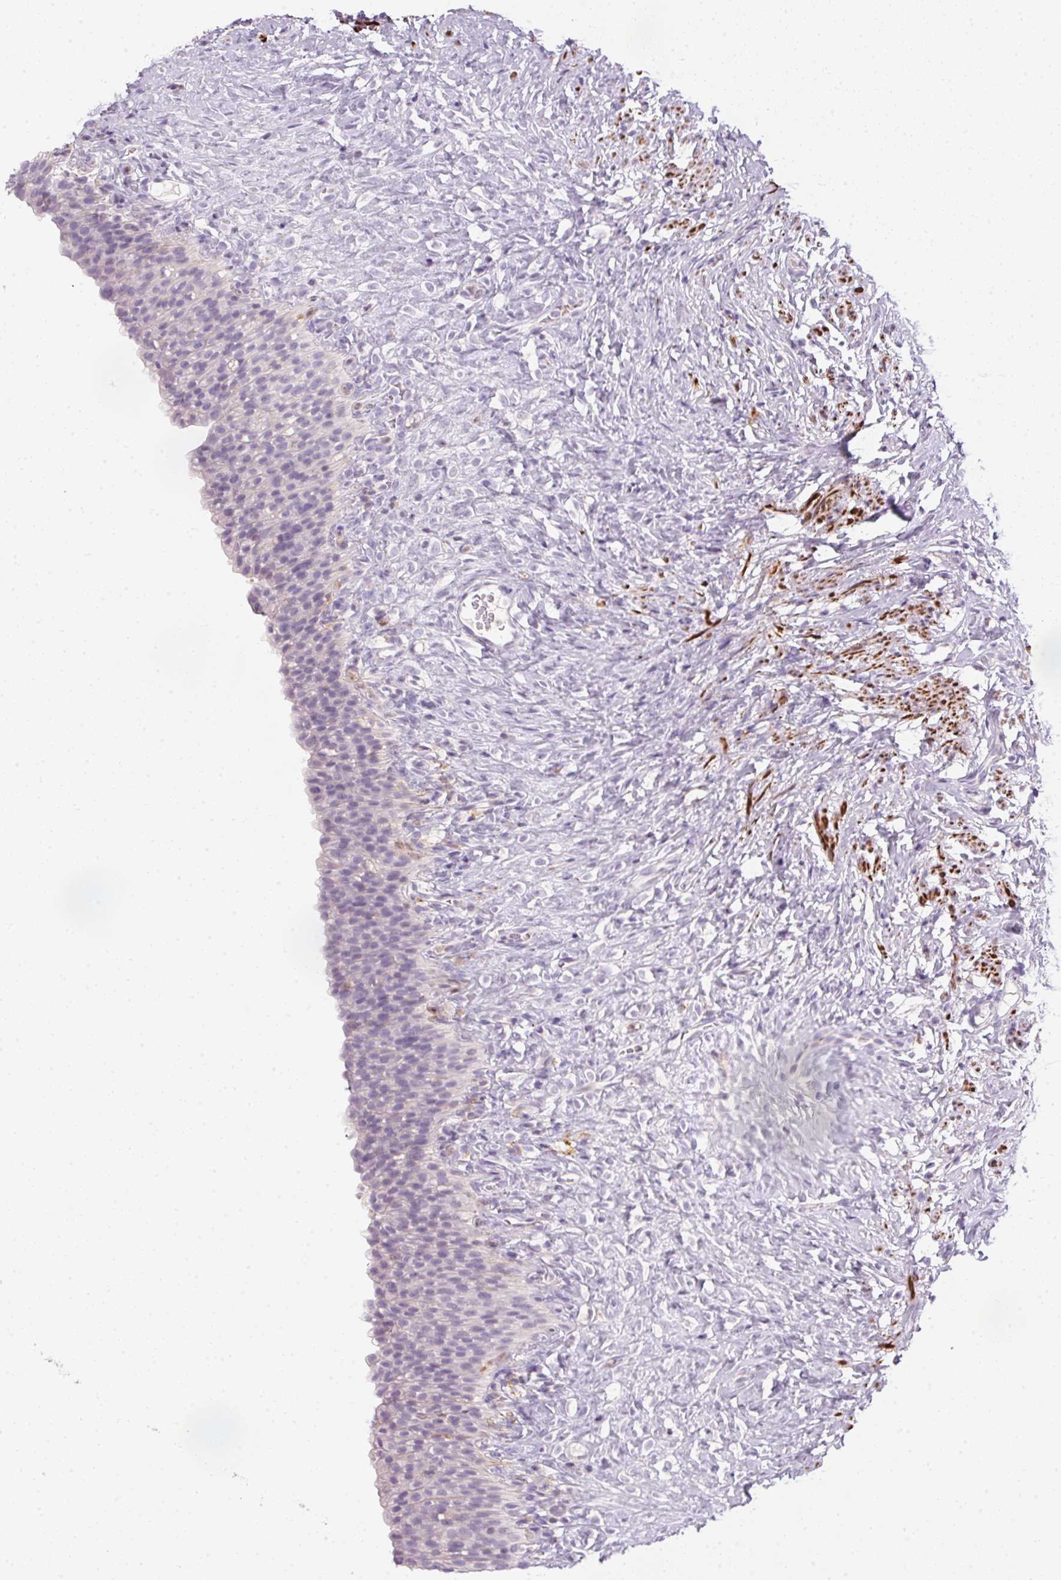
{"staining": {"intensity": "negative", "quantity": "none", "location": "none"}, "tissue": "urinary bladder", "cell_type": "Urothelial cells", "image_type": "normal", "snomed": [{"axis": "morphology", "description": "Normal tissue, NOS"}, {"axis": "topography", "description": "Urinary bladder"}, {"axis": "topography", "description": "Prostate"}], "caption": "A high-resolution micrograph shows immunohistochemistry staining of benign urinary bladder, which displays no significant positivity in urothelial cells. (DAB IHC visualized using brightfield microscopy, high magnification).", "gene": "ECPAS", "patient": {"sex": "male", "age": 76}}